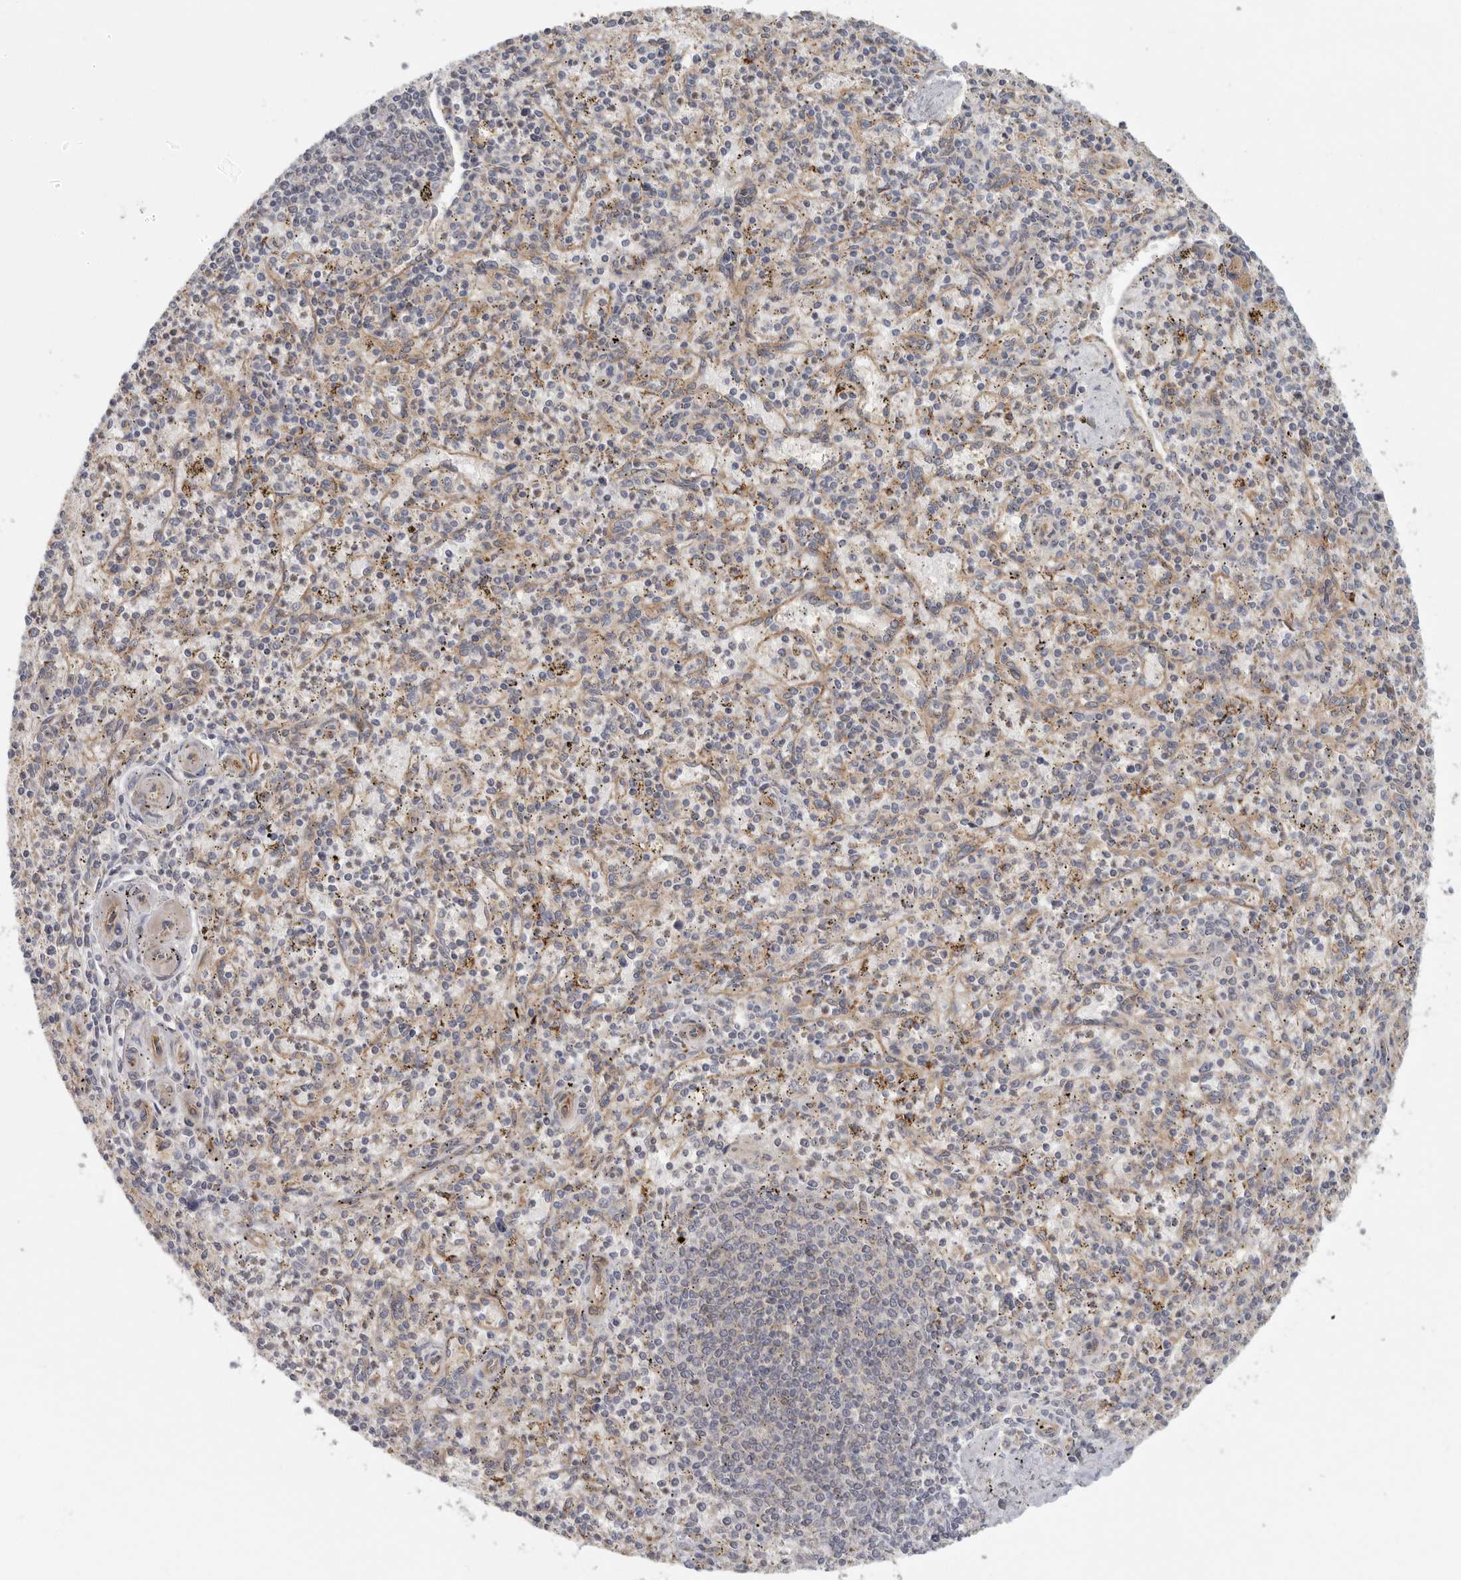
{"staining": {"intensity": "weak", "quantity": "25%-75%", "location": "cytoplasmic/membranous"}, "tissue": "spleen", "cell_type": "Cells in red pulp", "image_type": "normal", "snomed": [{"axis": "morphology", "description": "Normal tissue, NOS"}, {"axis": "topography", "description": "Spleen"}], "caption": "Protein staining shows weak cytoplasmic/membranous staining in approximately 25%-75% of cells in red pulp in normal spleen.", "gene": "BCAP29", "patient": {"sex": "male", "age": 72}}